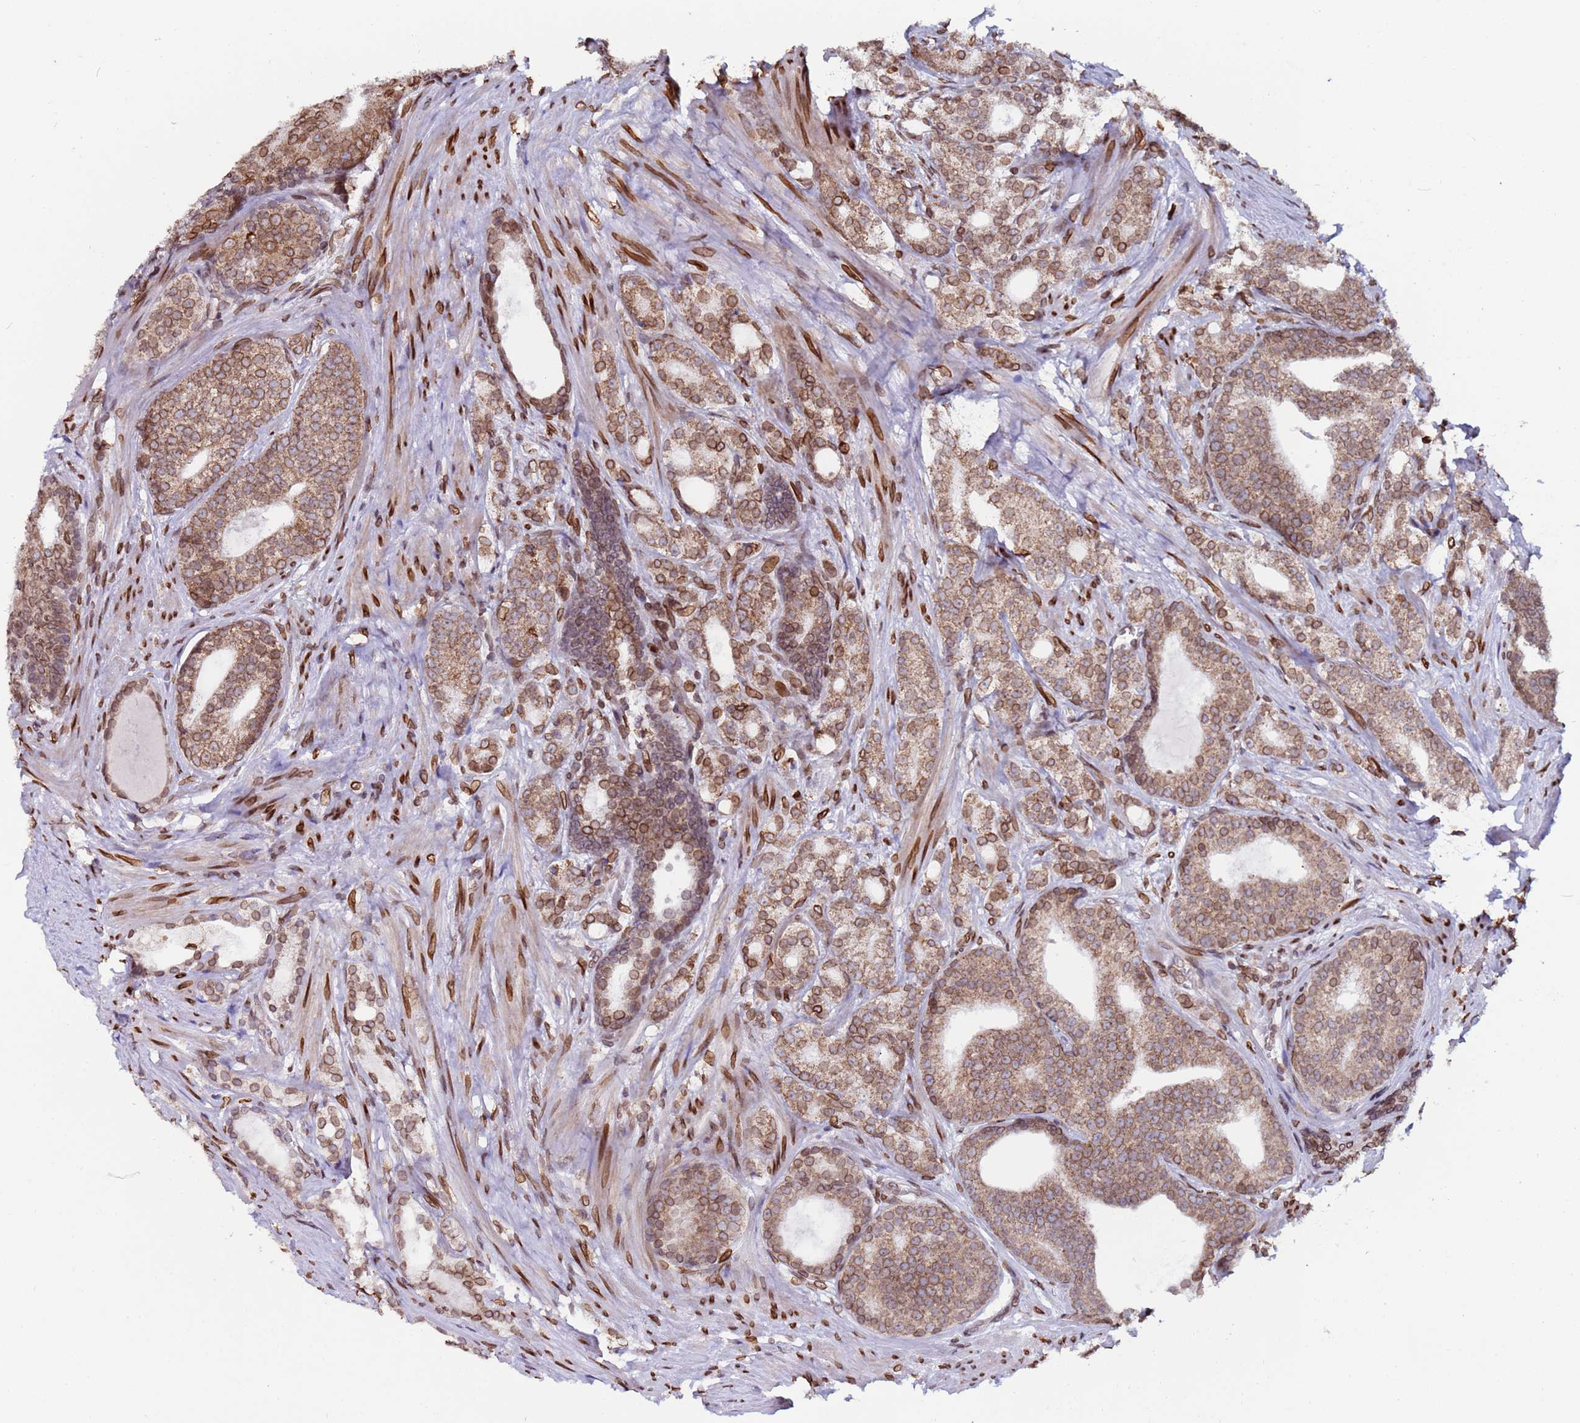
{"staining": {"intensity": "weak", "quantity": ">75%", "location": "cytoplasmic/membranous"}, "tissue": "prostate cancer", "cell_type": "Tumor cells", "image_type": "cancer", "snomed": [{"axis": "morphology", "description": "Adenocarcinoma, Low grade"}, {"axis": "topography", "description": "Prostate"}], "caption": "Immunohistochemistry histopathology image of human low-grade adenocarcinoma (prostate) stained for a protein (brown), which displays low levels of weak cytoplasmic/membranous expression in about >75% of tumor cells.", "gene": "TOR1AIP1", "patient": {"sex": "male", "age": 71}}